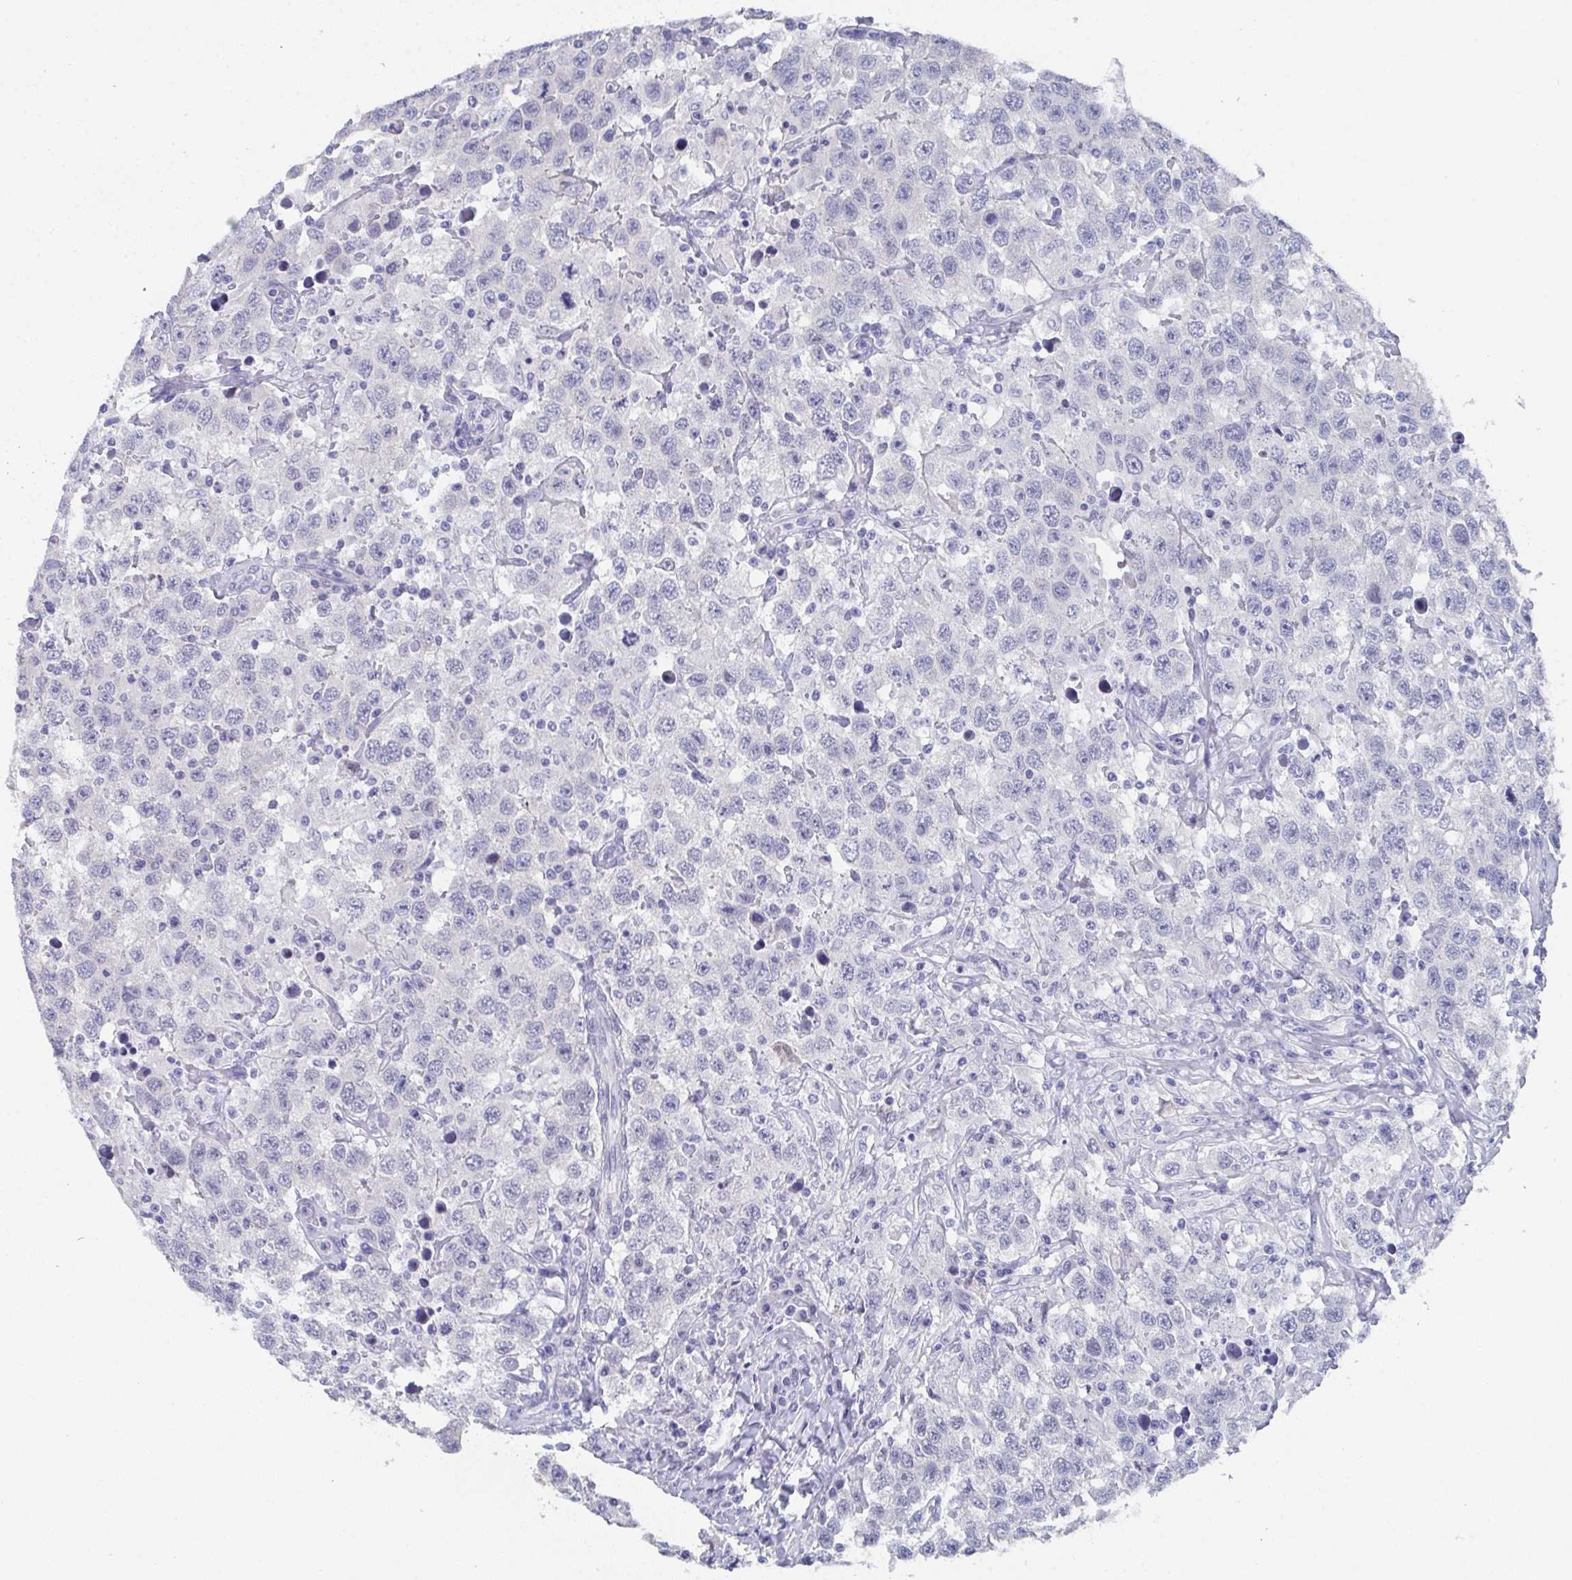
{"staining": {"intensity": "negative", "quantity": "none", "location": "none"}, "tissue": "testis cancer", "cell_type": "Tumor cells", "image_type": "cancer", "snomed": [{"axis": "morphology", "description": "Seminoma, NOS"}, {"axis": "topography", "description": "Testis"}], "caption": "Tumor cells show no significant expression in testis cancer.", "gene": "DYDC2", "patient": {"sex": "male", "age": 41}}